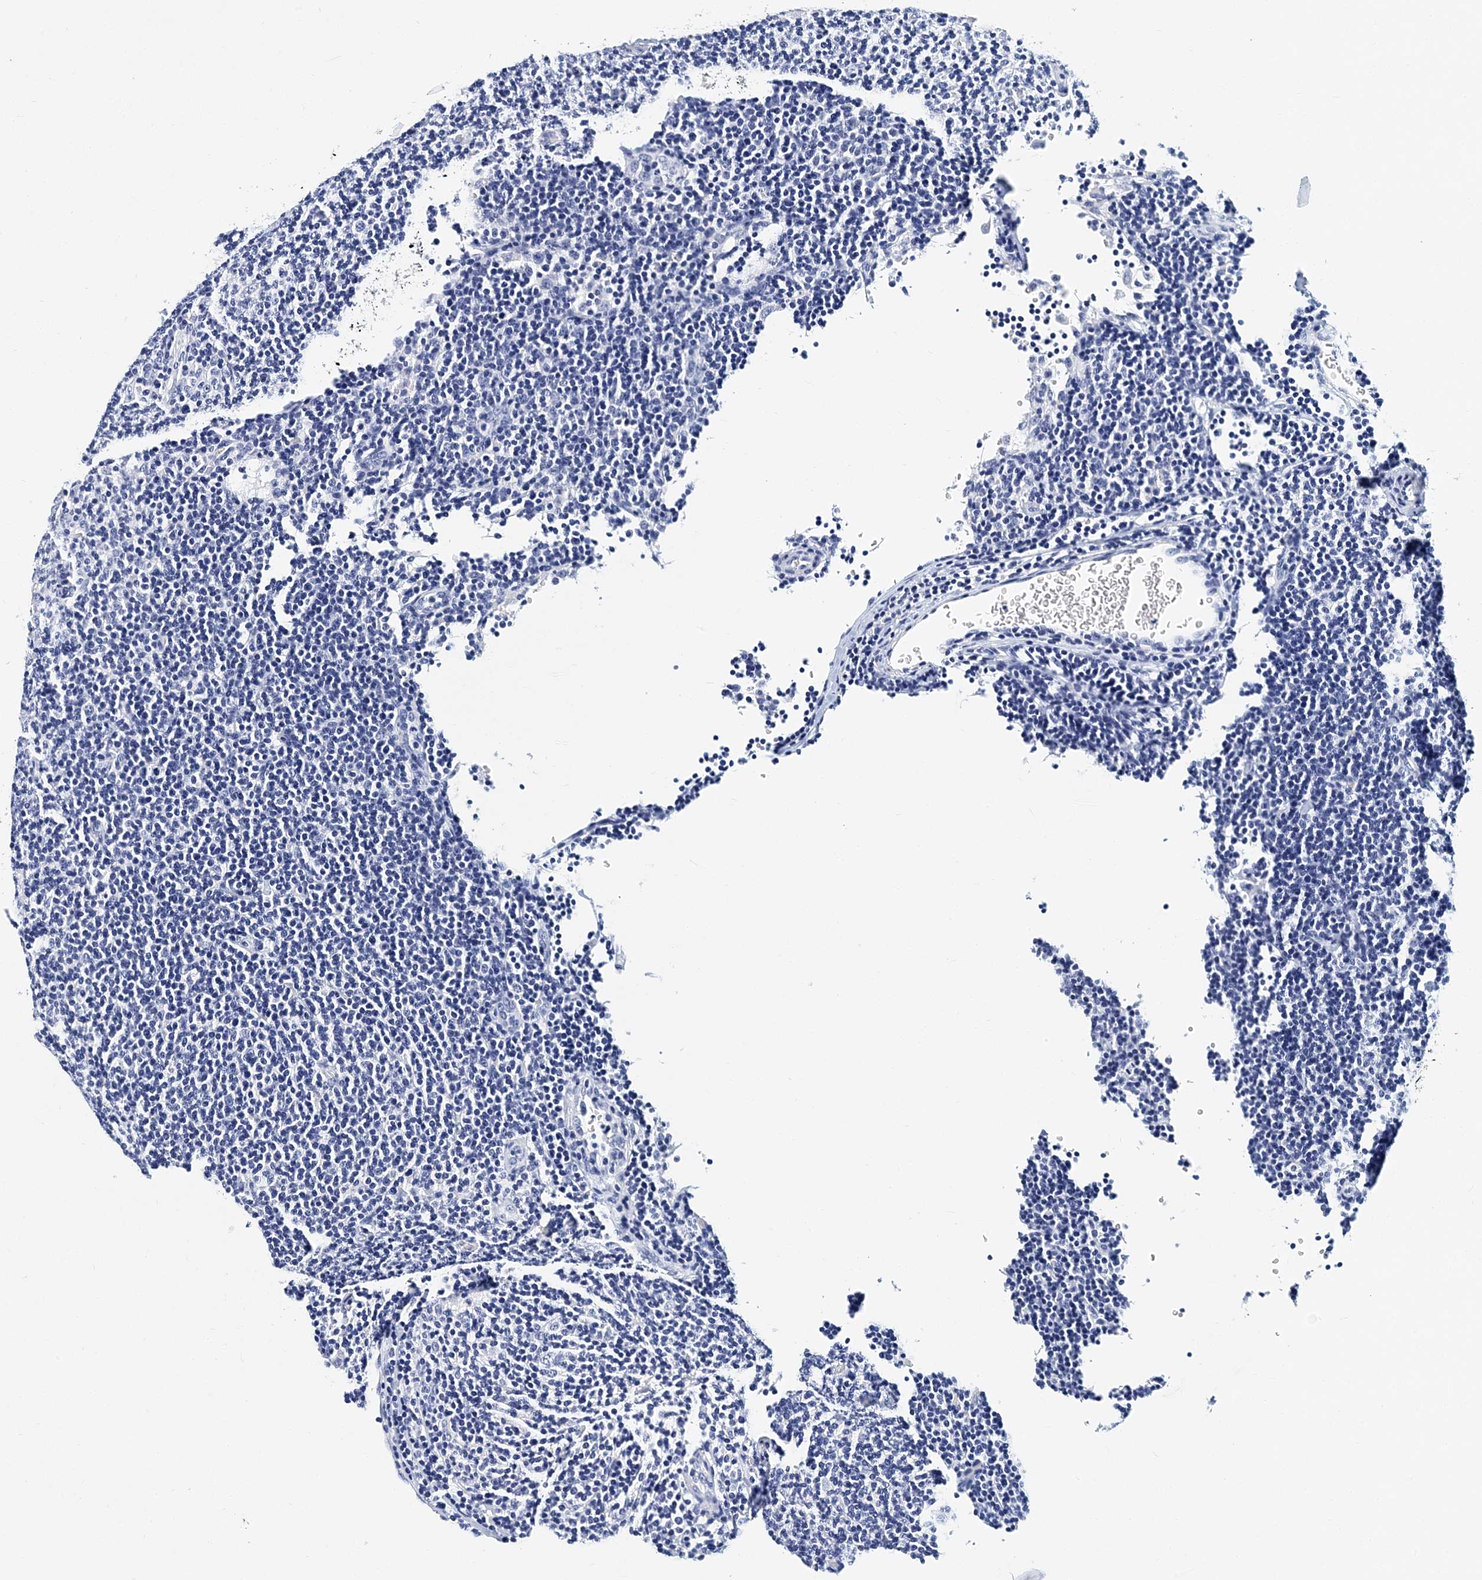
{"staining": {"intensity": "negative", "quantity": "none", "location": "none"}, "tissue": "lymphoma", "cell_type": "Tumor cells", "image_type": "cancer", "snomed": [{"axis": "morphology", "description": "Hodgkin's disease, NOS"}, {"axis": "topography", "description": "Lymph node"}], "caption": "This photomicrograph is of Hodgkin's disease stained with immunohistochemistry to label a protein in brown with the nuclei are counter-stained blue. There is no expression in tumor cells. (DAB (3,3'-diaminobenzidine) immunohistochemistry (IHC) with hematoxylin counter stain).", "gene": "ITGA2B", "patient": {"sex": "female", "age": 57}}